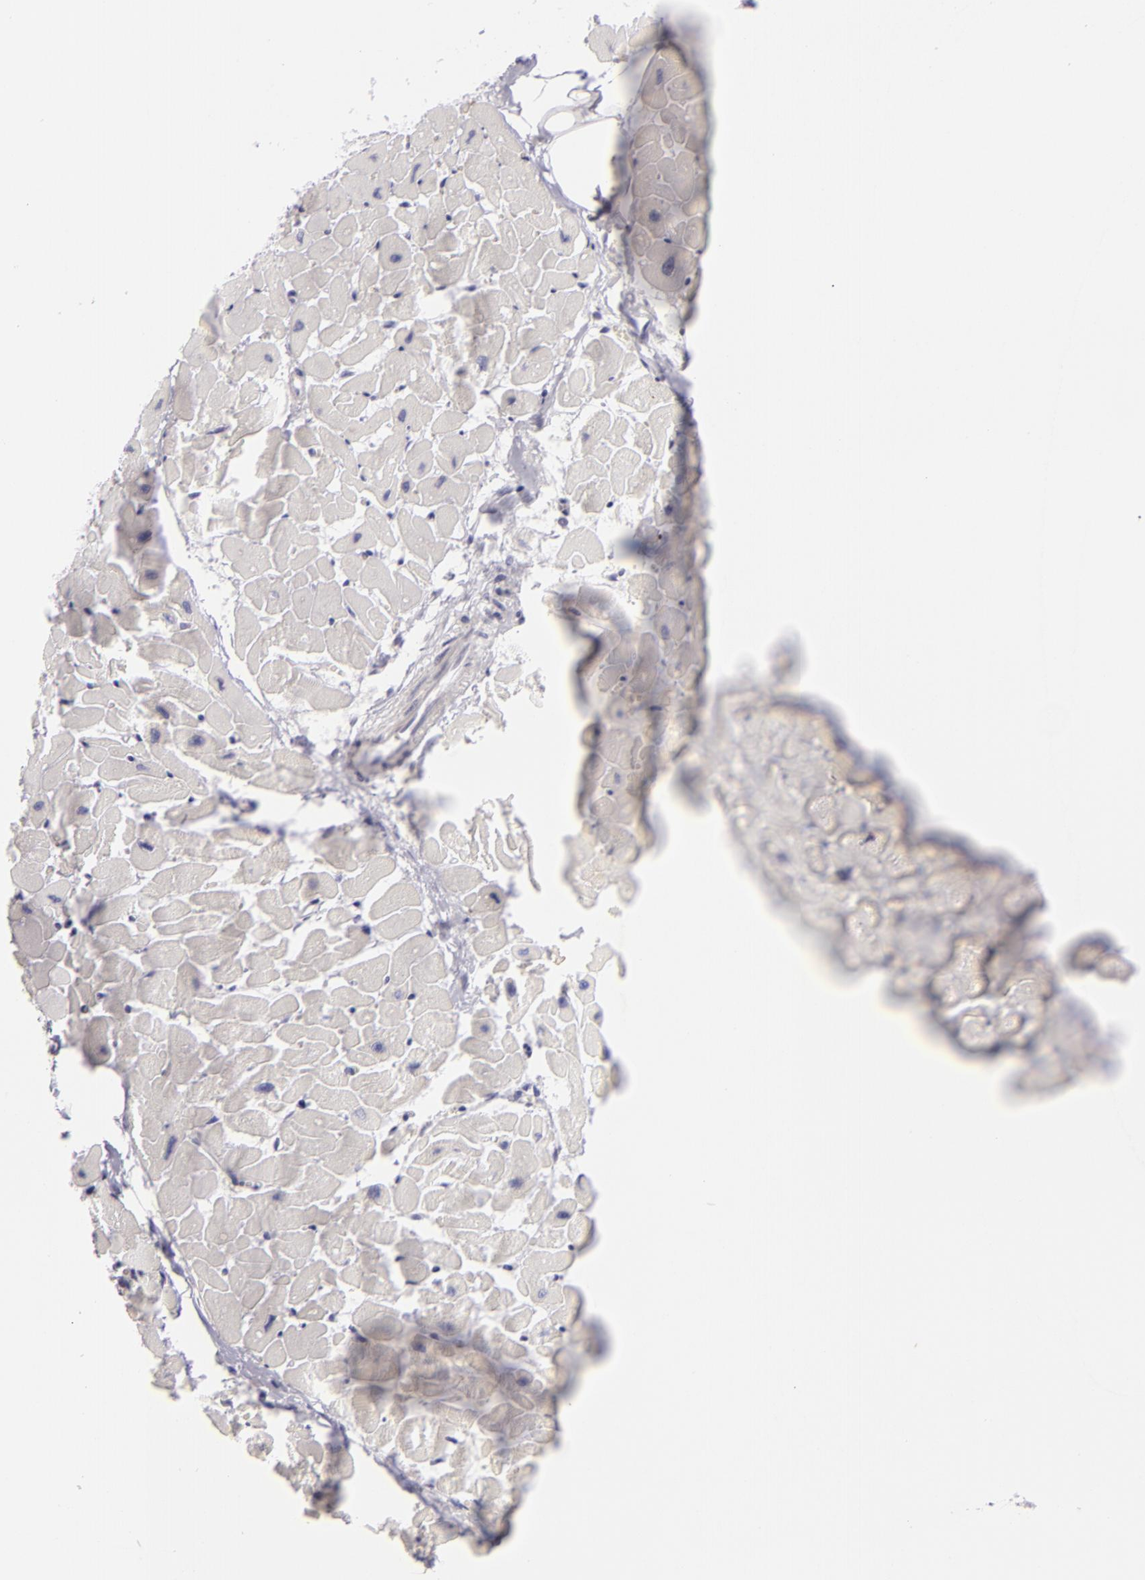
{"staining": {"intensity": "negative", "quantity": "none", "location": "none"}, "tissue": "heart muscle", "cell_type": "Cardiomyocytes", "image_type": "normal", "snomed": [{"axis": "morphology", "description": "Normal tissue, NOS"}, {"axis": "topography", "description": "Heart"}], "caption": "A photomicrograph of heart muscle stained for a protein demonstrates no brown staining in cardiomyocytes. Nuclei are stained in blue.", "gene": "KCNAB2", "patient": {"sex": "female", "age": 19}}